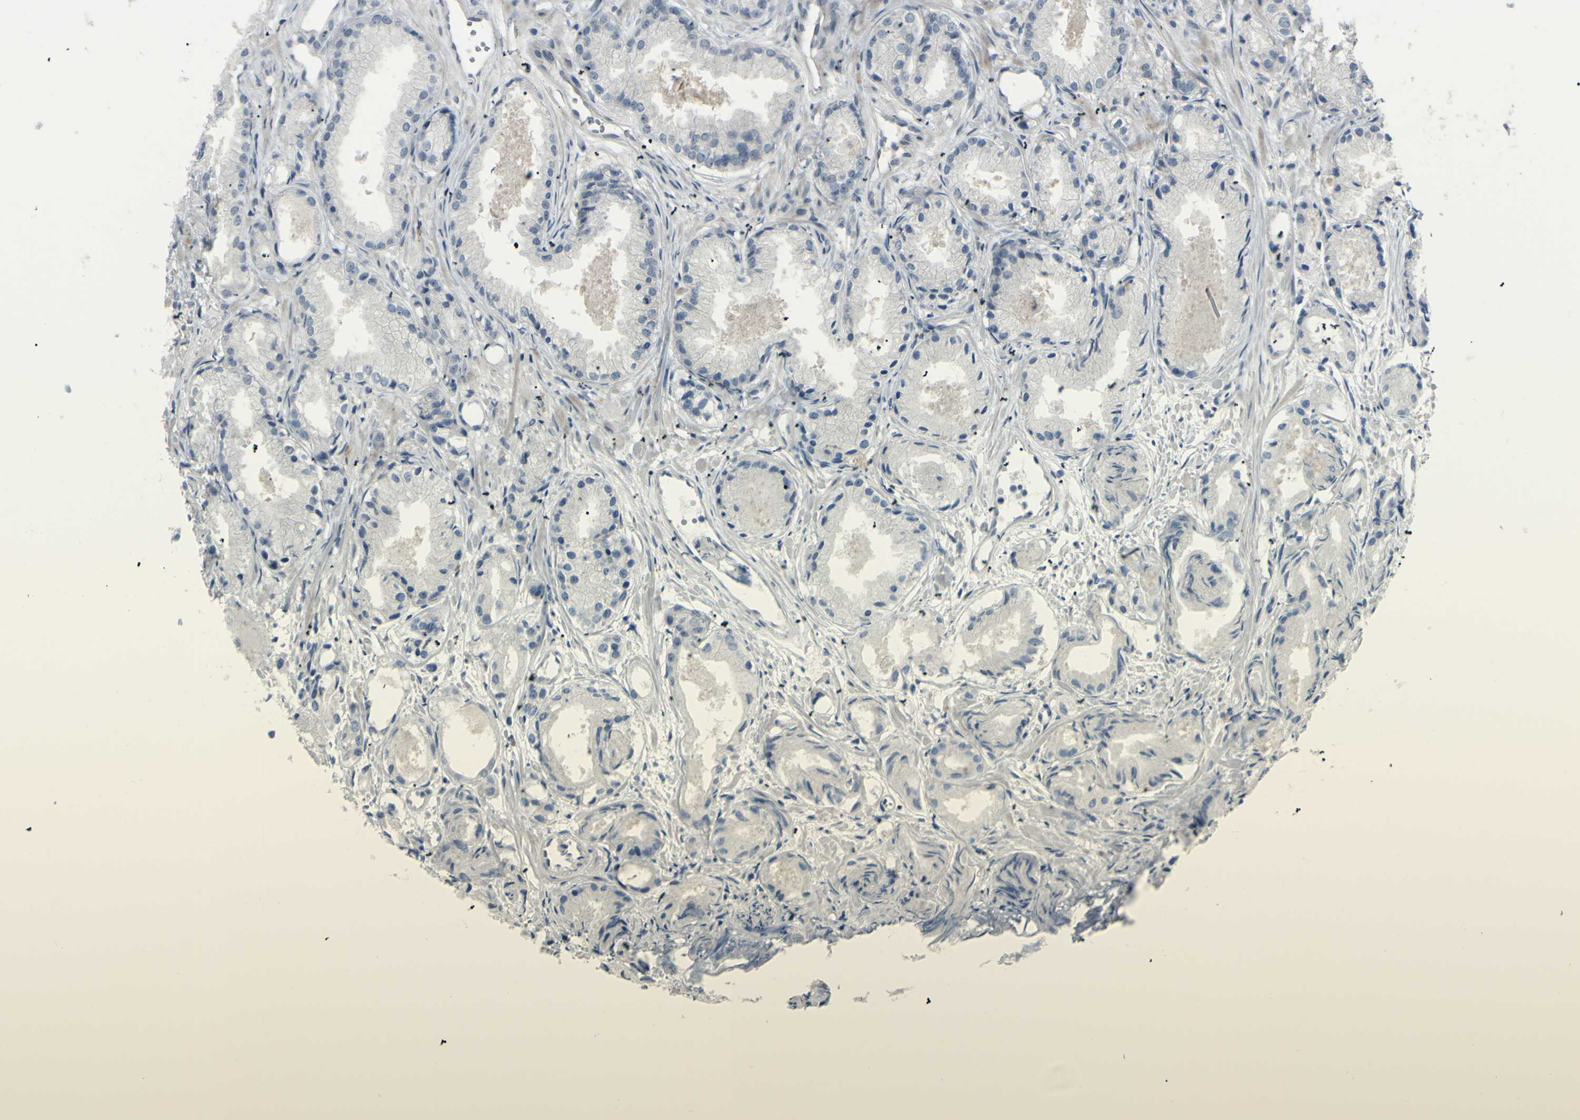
{"staining": {"intensity": "negative", "quantity": "none", "location": "none"}, "tissue": "prostate cancer", "cell_type": "Tumor cells", "image_type": "cancer", "snomed": [{"axis": "morphology", "description": "Adenocarcinoma, Low grade"}, {"axis": "topography", "description": "Prostate"}], "caption": "There is no significant staining in tumor cells of prostate adenocarcinoma (low-grade).", "gene": "ETNK1", "patient": {"sex": "male", "age": 72}}